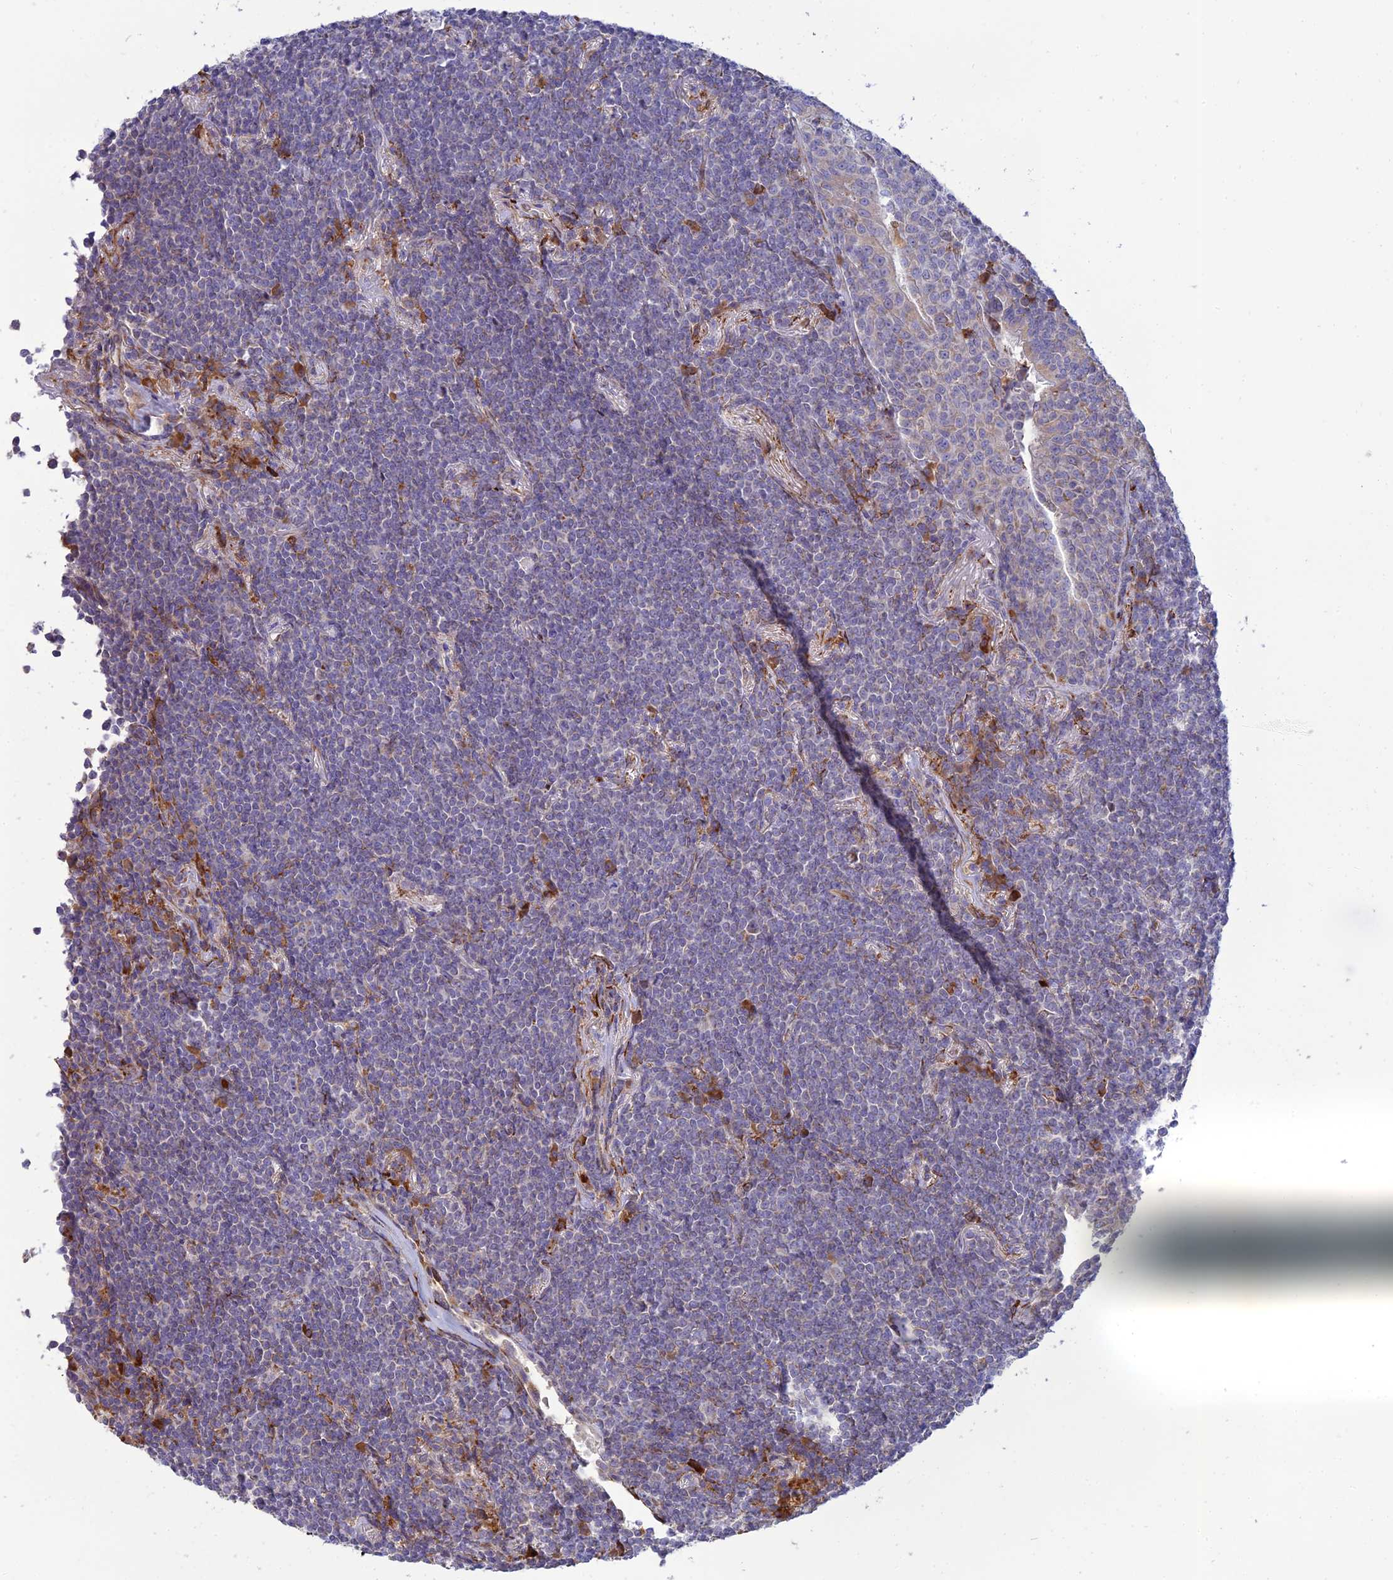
{"staining": {"intensity": "negative", "quantity": "none", "location": "none"}, "tissue": "lymphoma", "cell_type": "Tumor cells", "image_type": "cancer", "snomed": [{"axis": "morphology", "description": "Malignant lymphoma, non-Hodgkin's type, Low grade"}, {"axis": "topography", "description": "Lung"}], "caption": "High power microscopy photomicrograph of an IHC image of lymphoma, revealing no significant expression in tumor cells. (Stains: DAB (3,3'-diaminobenzidine) immunohistochemistry (IHC) with hematoxylin counter stain, Microscopy: brightfield microscopy at high magnification).", "gene": "RCN3", "patient": {"sex": "female", "age": 71}}